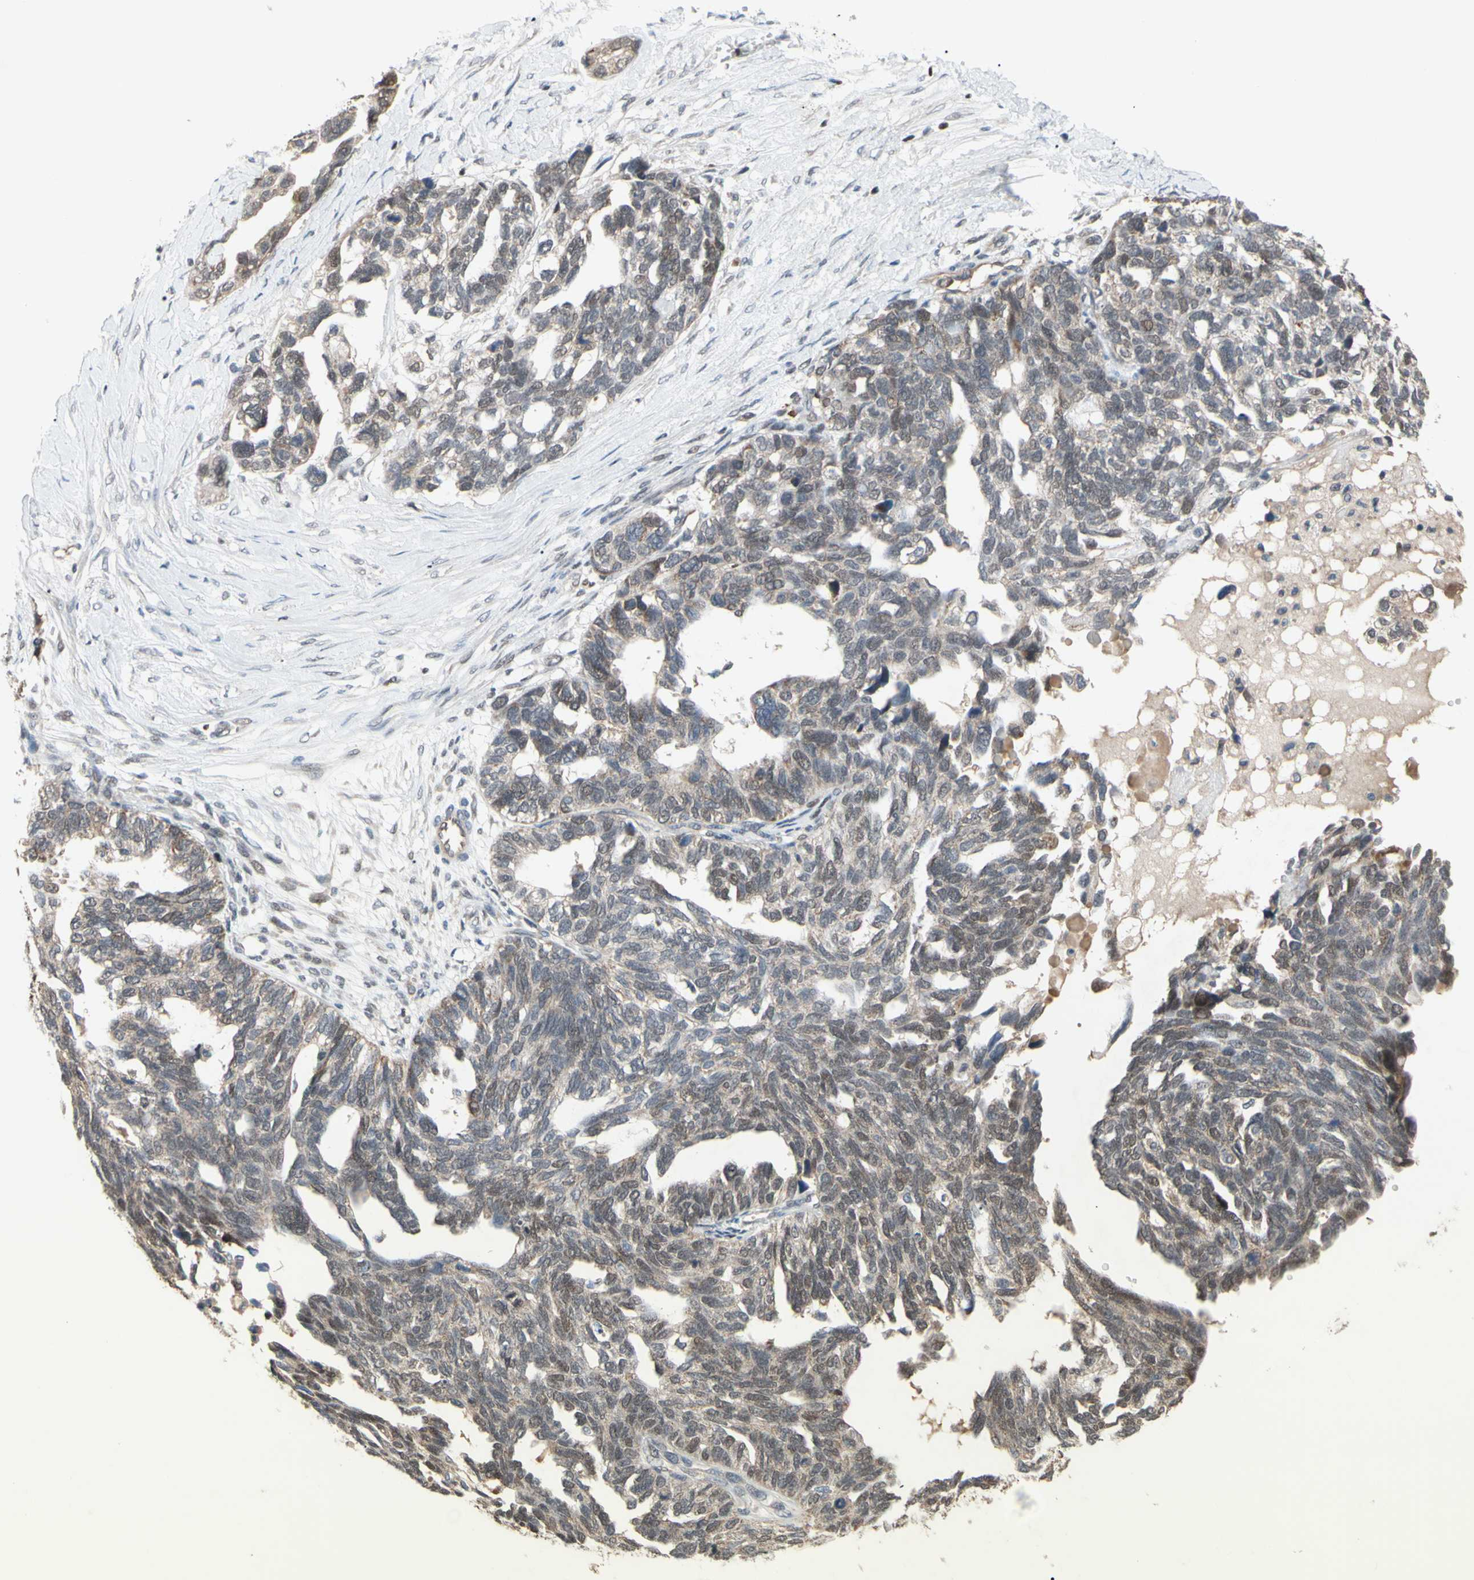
{"staining": {"intensity": "weak", "quantity": ">75%", "location": "cytoplasmic/membranous"}, "tissue": "ovarian cancer", "cell_type": "Tumor cells", "image_type": "cancer", "snomed": [{"axis": "morphology", "description": "Cystadenocarcinoma, serous, NOS"}, {"axis": "topography", "description": "Ovary"}], "caption": "Protein staining of serous cystadenocarcinoma (ovarian) tissue exhibits weak cytoplasmic/membranous expression in approximately >75% of tumor cells.", "gene": "SP4", "patient": {"sex": "female", "age": 79}}